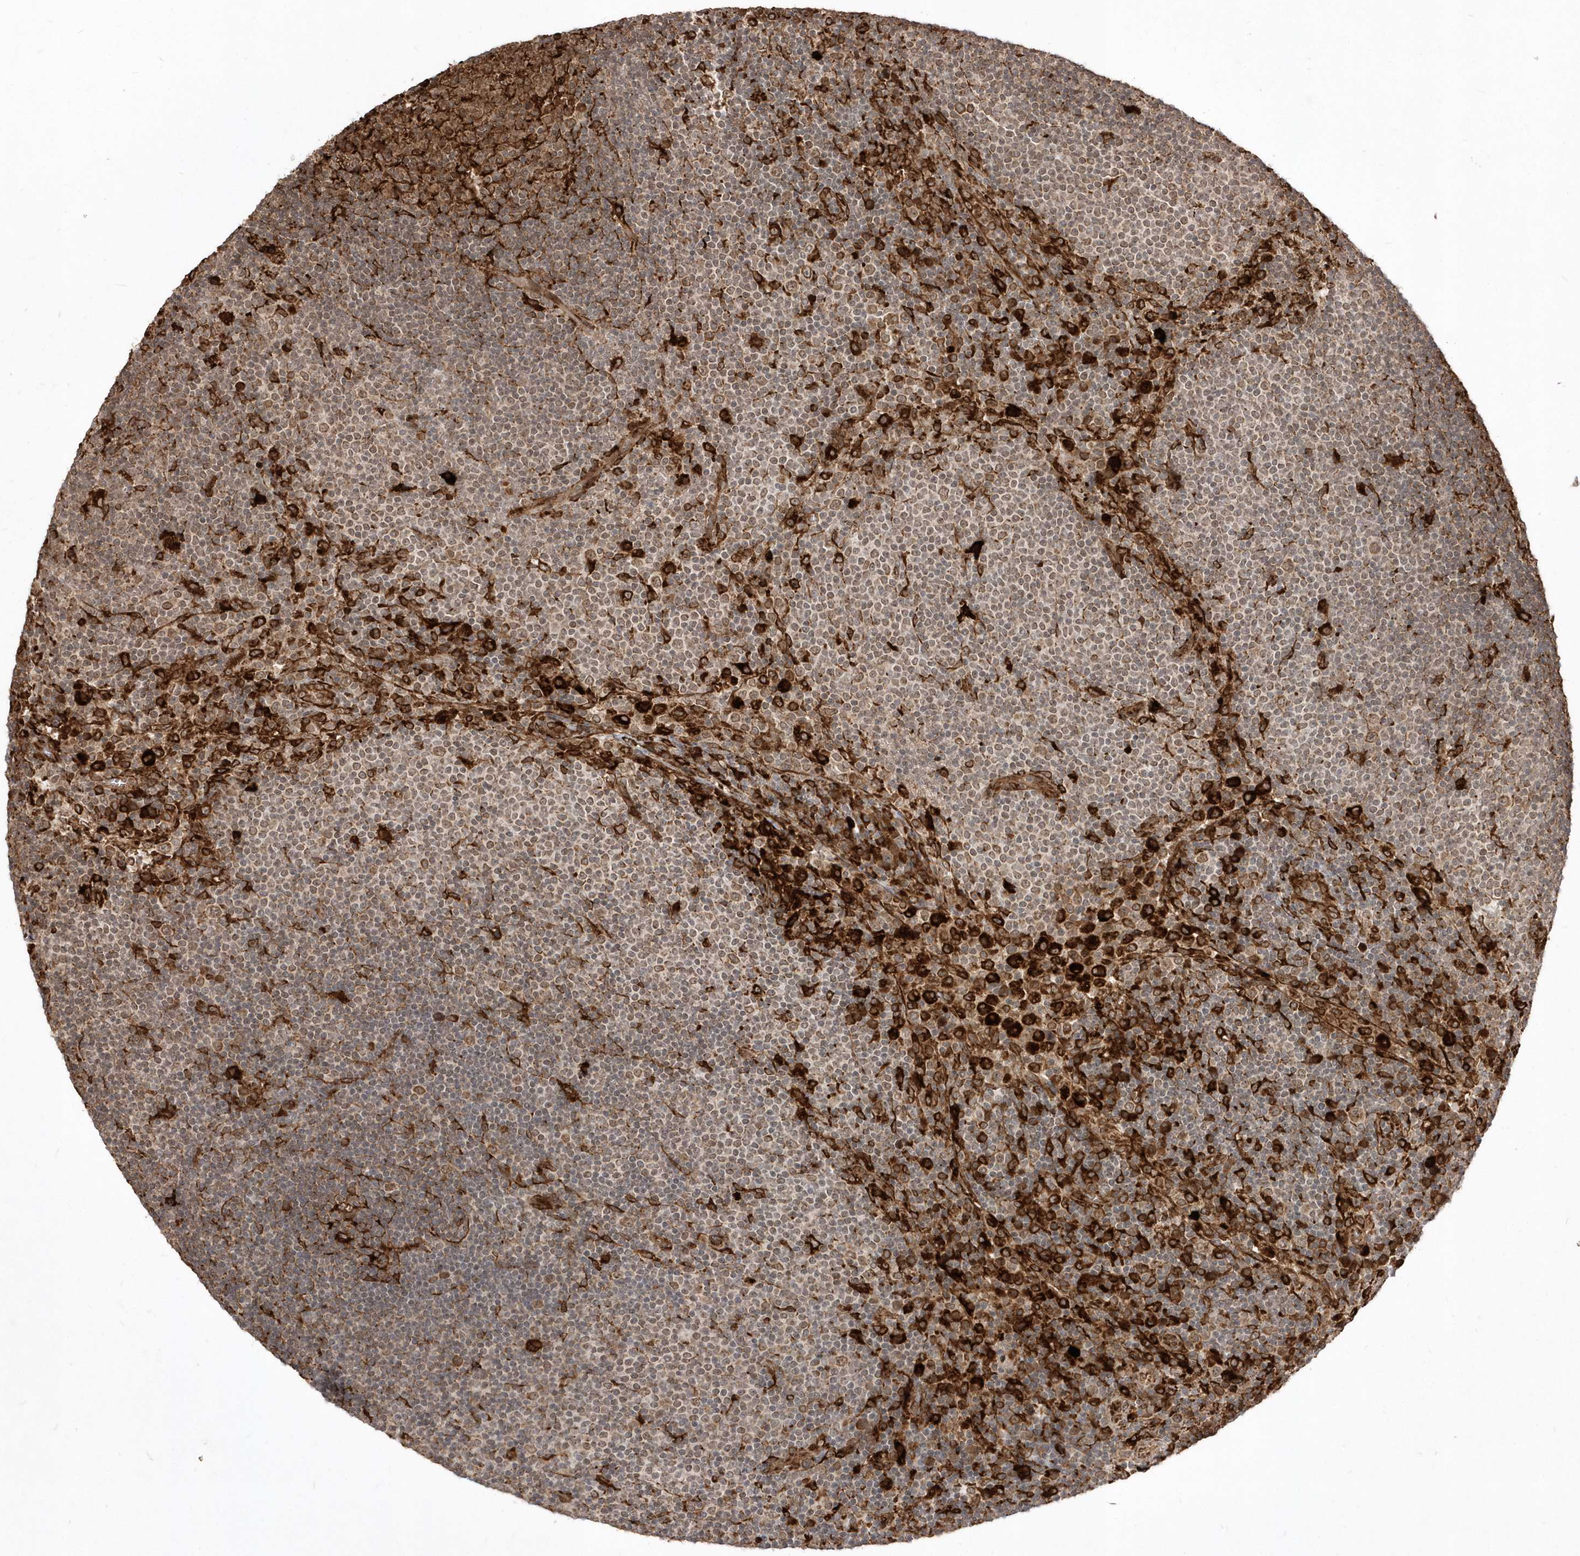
{"staining": {"intensity": "moderate", "quantity": ">75%", "location": "cytoplasmic/membranous"}, "tissue": "lymph node", "cell_type": "Germinal center cells", "image_type": "normal", "snomed": [{"axis": "morphology", "description": "Normal tissue, NOS"}, {"axis": "topography", "description": "Lymph node"}], "caption": "Brown immunohistochemical staining in benign lymph node shows moderate cytoplasmic/membranous staining in approximately >75% of germinal center cells.", "gene": "EPC2", "patient": {"sex": "female", "age": 53}}